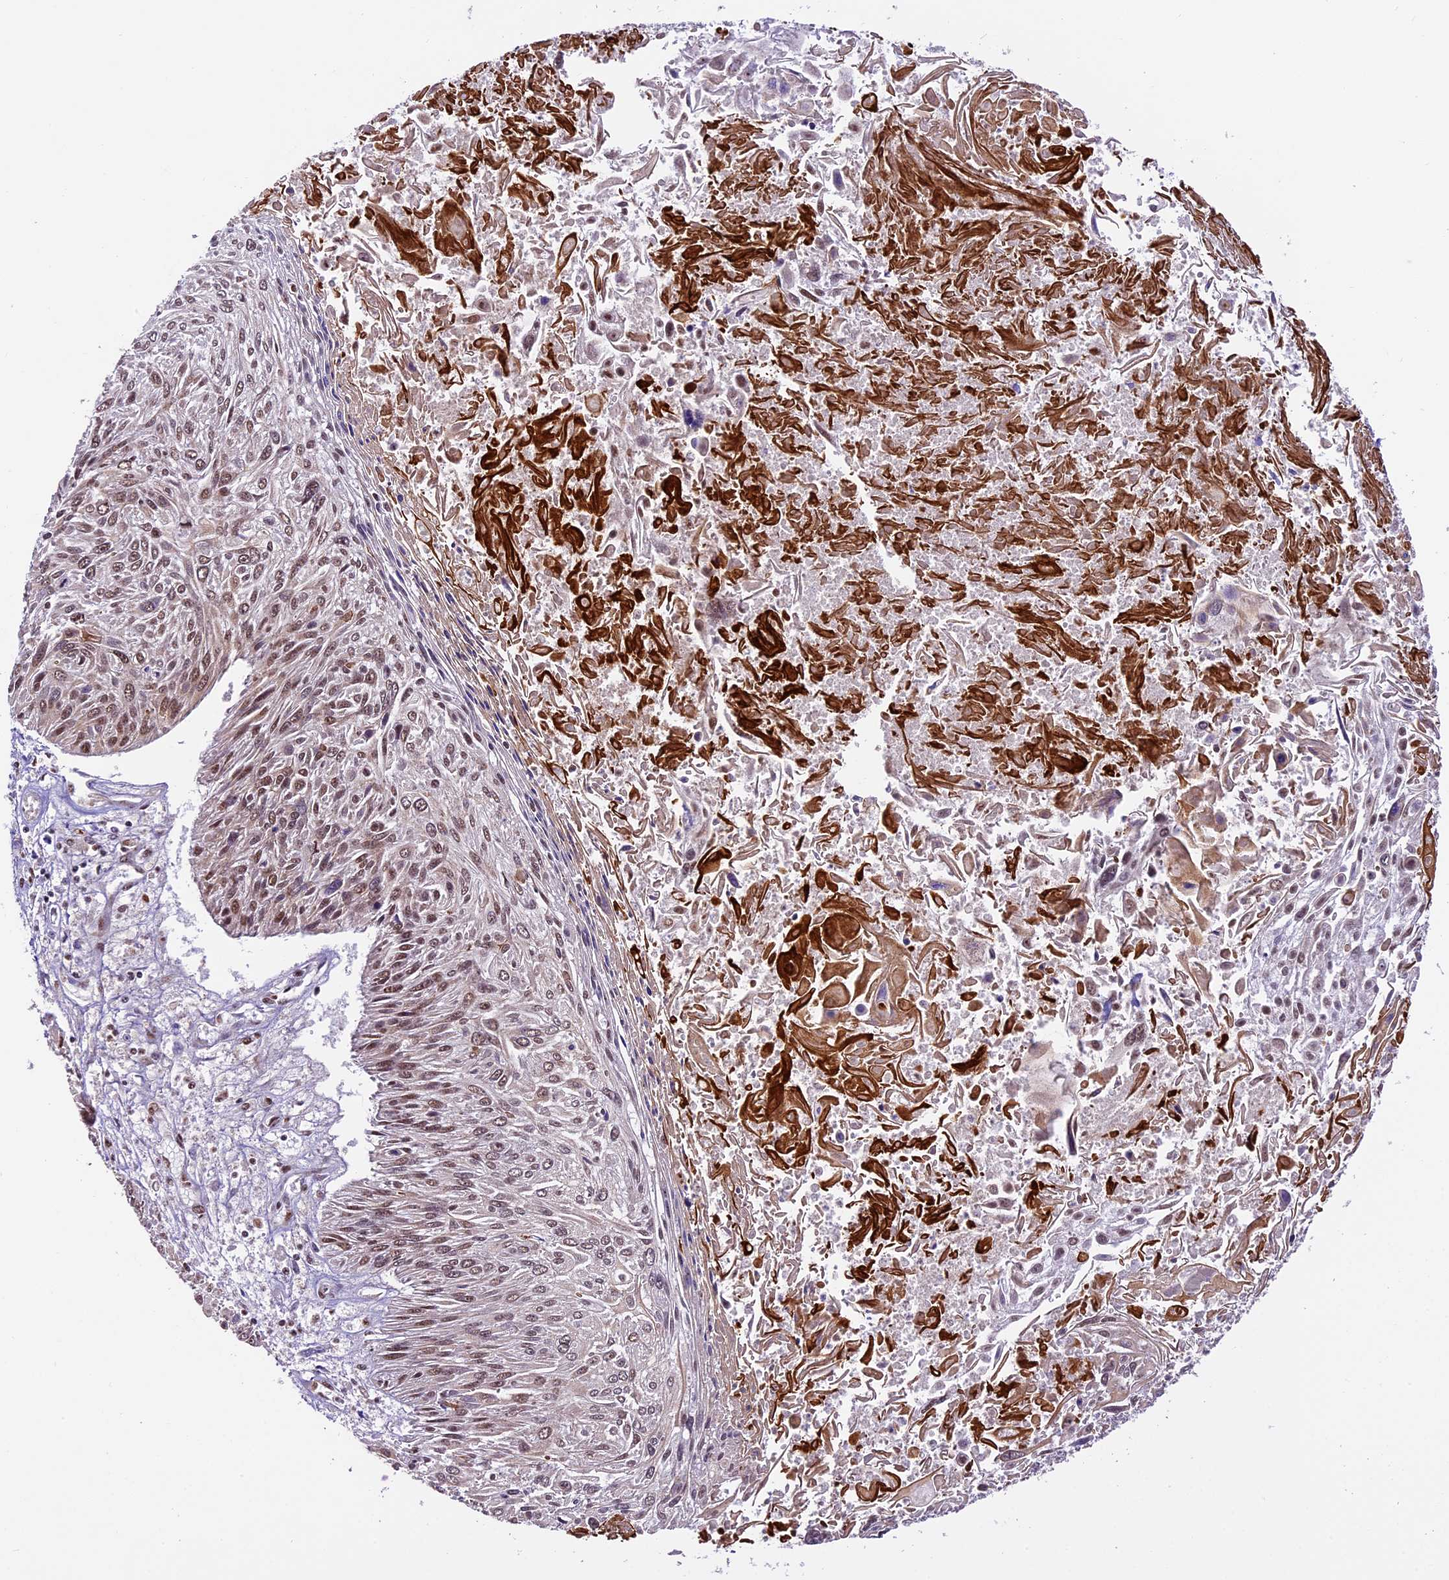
{"staining": {"intensity": "moderate", "quantity": ">75%", "location": "nuclear"}, "tissue": "cervical cancer", "cell_type": "Tumor cells", "image_type": "cancer", "snomed": [{"axis": "morphology", "description": "Squamous cell carcinoma, NOS"}, {"axis": "topography", "description": "Cervix"}], "caption": "Cervical squamous cell carcinoma tissue displays moderate nuclear positivity in about >75% of tumor cells, visualized by immunohistochemistry. The staining is performed using DAB (3,3'-diaminobenzidine) brown chromogen to label protein expression. The nuclei are counter-stained blue using hematoxylin.", "gene": "CARS2", "patient": {"sex": "female", "age": 51}}